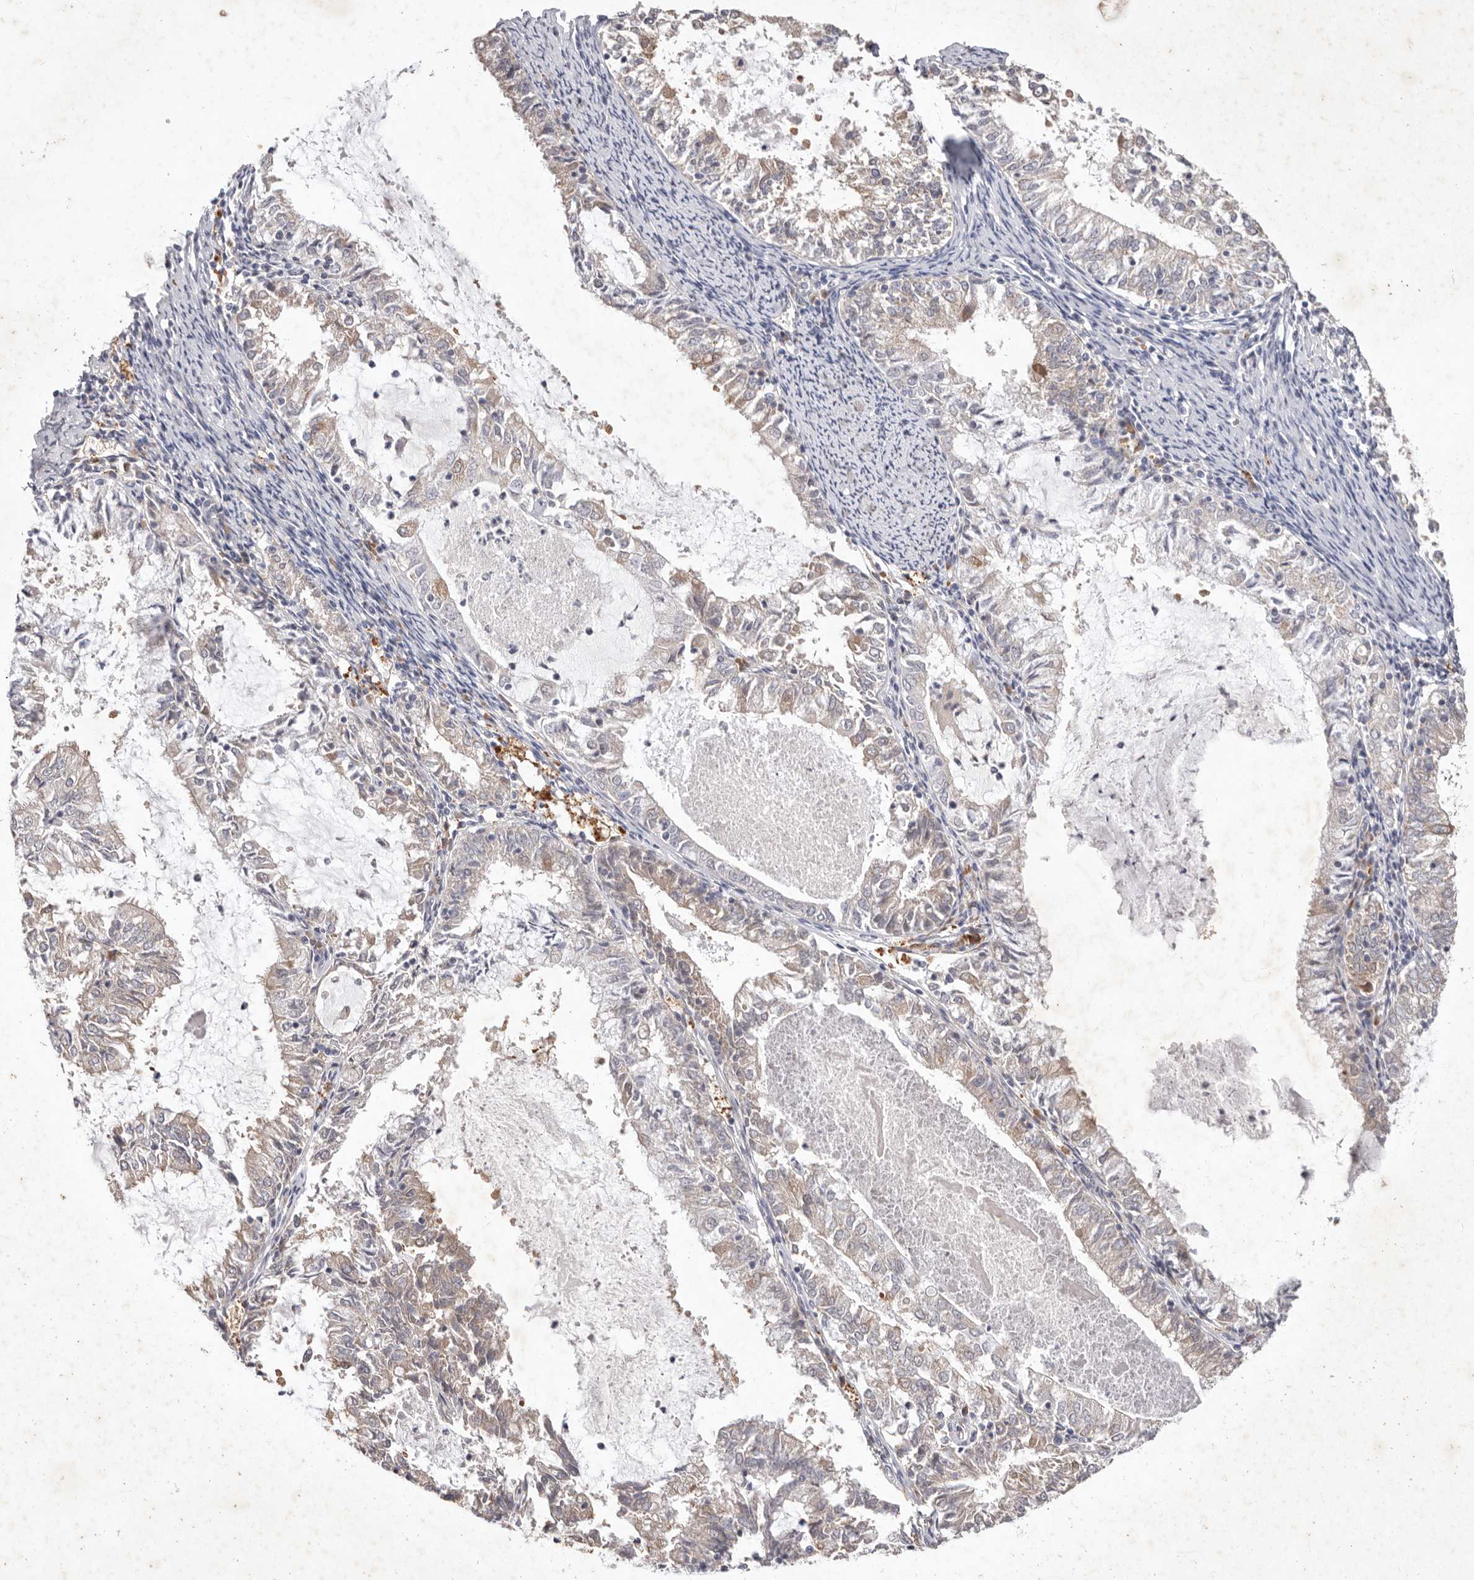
{"staining": {"intensity": "weak", "quantity": "25%-75%", "location": "cytoplasmic/membranous"}, "tissue": "endometrial cancer", "cell_type": "Tumor cells", "image_type": "cancer", "snomed": [{"axis": "morphology", "description": "Adenocarcinoma, NOS"}, {"axis": "topography", "description": "Endometrium"}], "caption": "IHC photomicrograph of human endometrial cancer stained for a protein (brown), which demonstrates low levels of weak cytoplasmic/membranous staining in approximately 25%-75% of tumor cells.", "gene": "WDR77", "patient": {"sex": "female", "age": 57}}